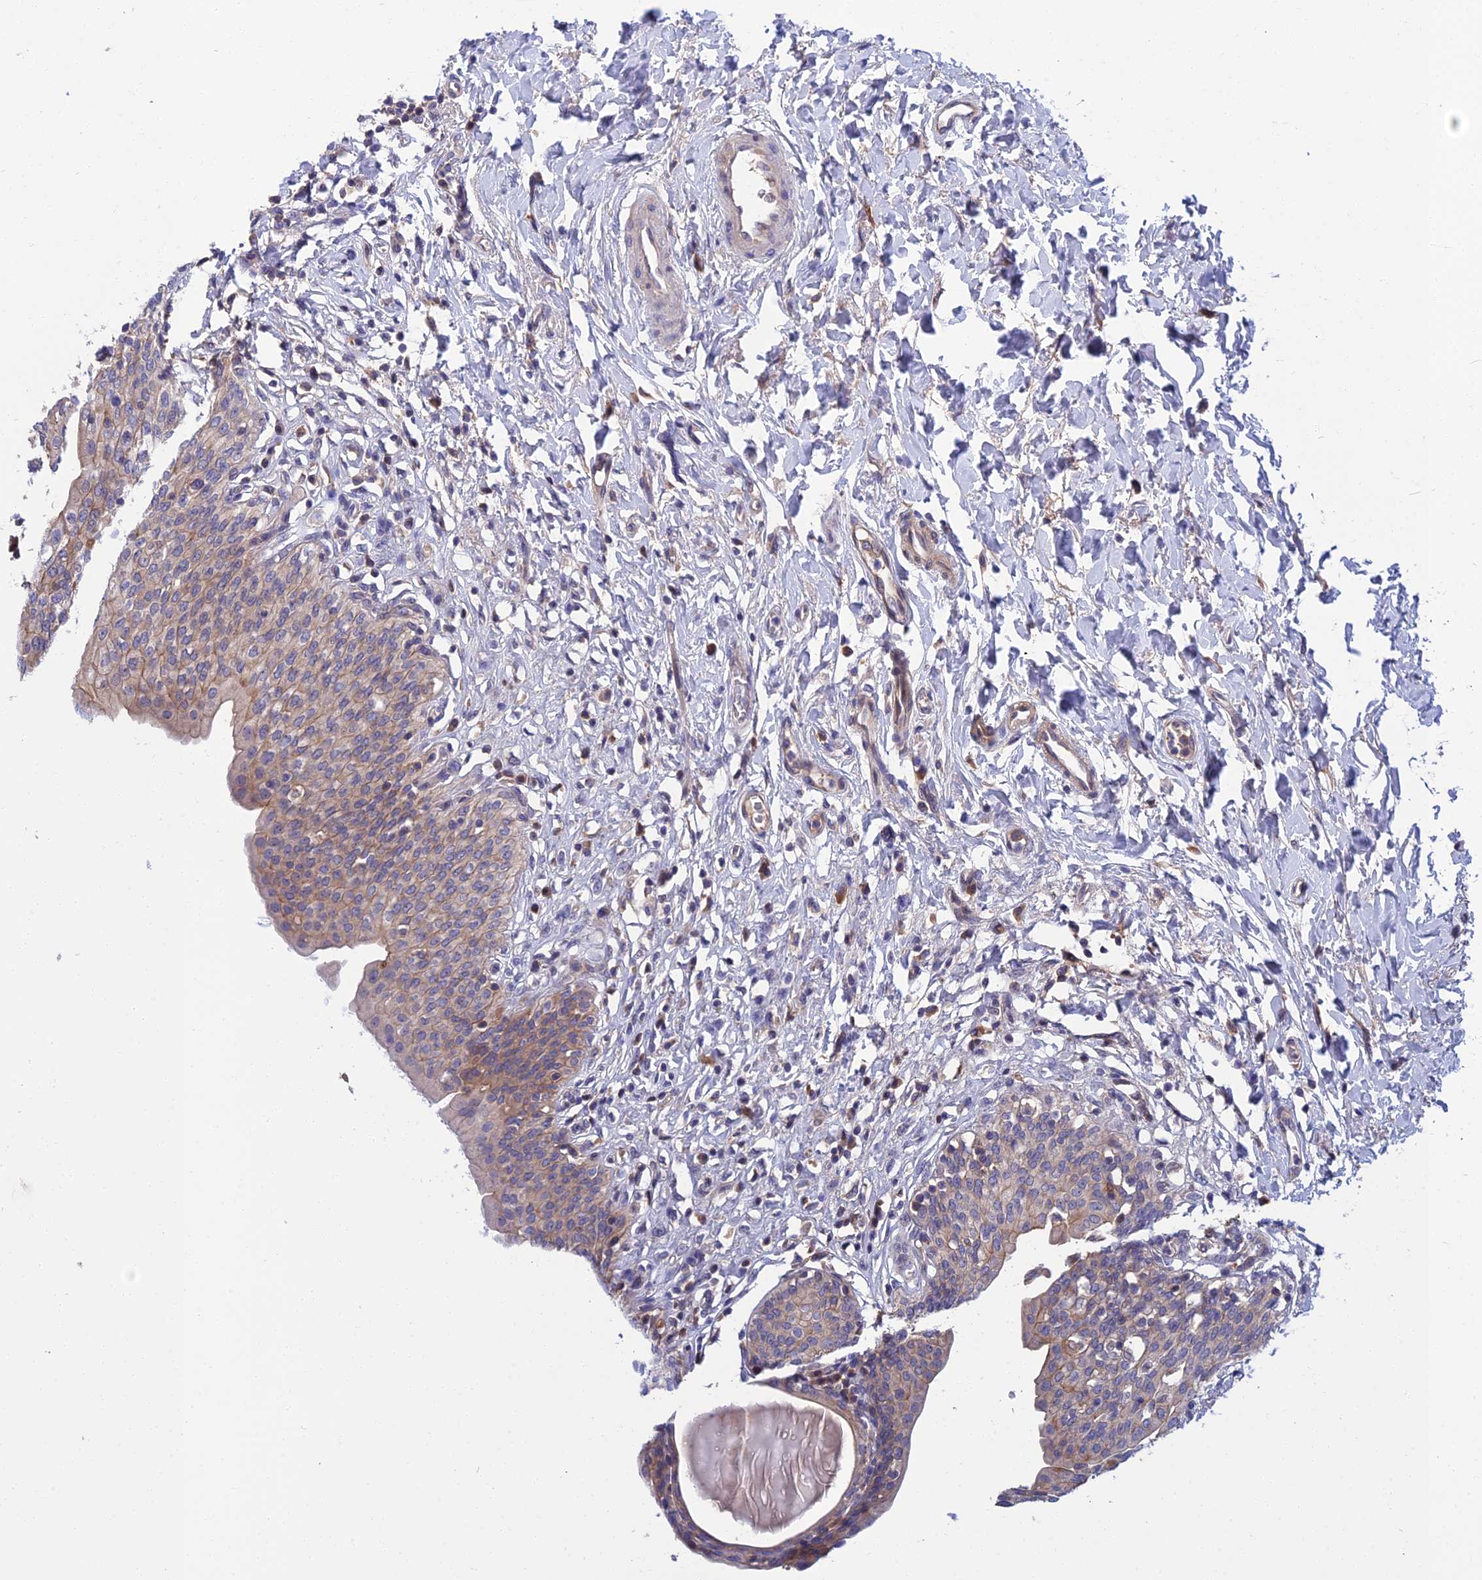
{"staining": {"intensity": "moderate", "quantity": "25%-75%", "location": "cytoplasmic/membranous"}, "tissue": "urinary bladder", "cell_type": "Urothelial cells", "image_type": "normal", "snomed": [{"axis": "morphology", "description": "Normal tissue, NOS"}, {"axis": "topography", "description": "Urinary bladder"}], "caption": "High-magnification brightfield microscopy of benign urinary bladder stained with DAB (brown) and counterstained with hematoxylin (blue). urothelial cells exhibit moderate cytoplasmic/membranous expression is seen in approximately25%-75% of cells.", "gene": "CRACD", "patient": {"sex": "male", "age": 83}}